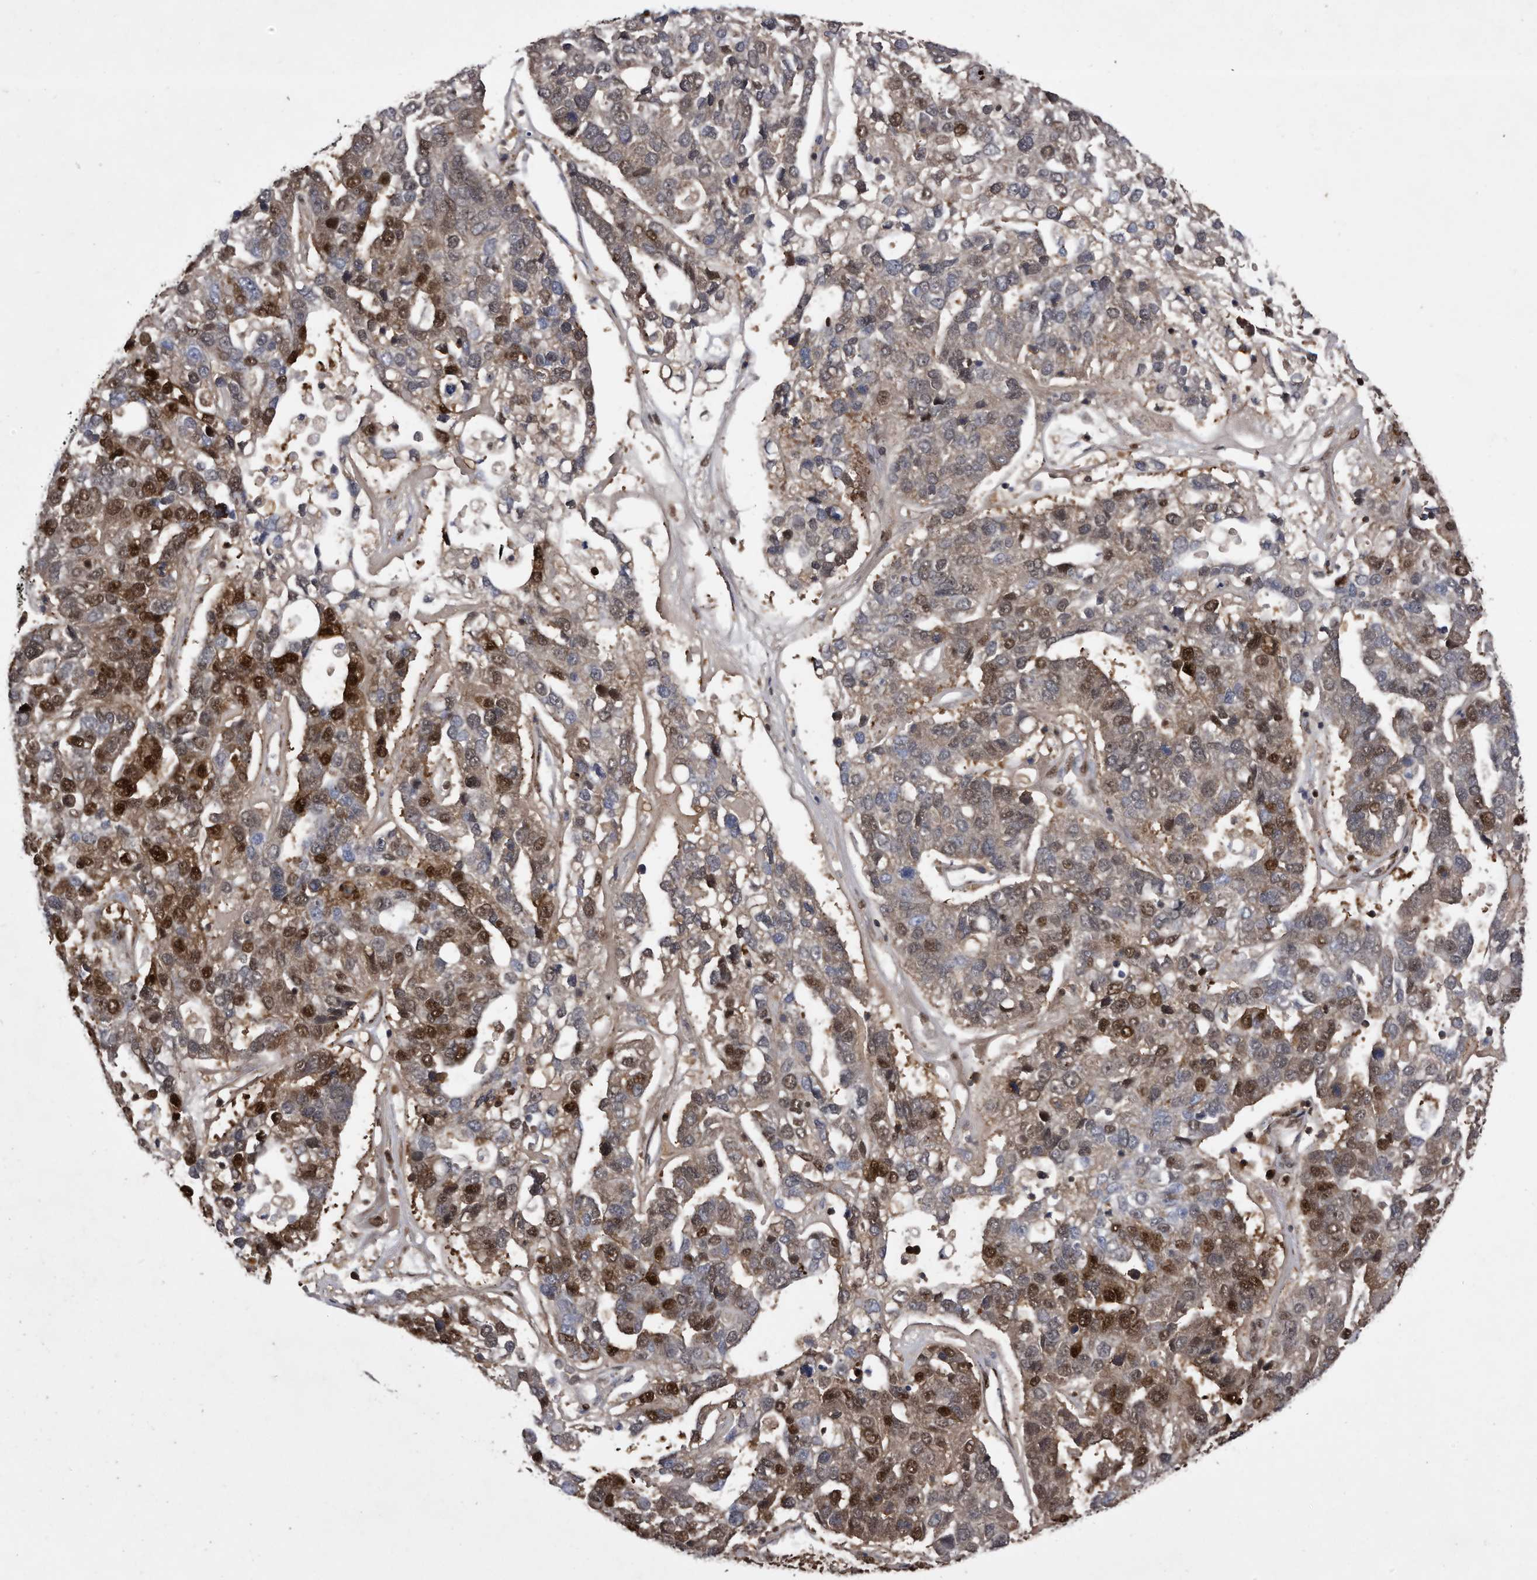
{"staining": {"intensity": "strong", "quantity": "25%-75%", "location": "nuclear"}, "tissue": "pancreatic cancer", "cell_type": "Tumor cells", "image_type": "cancer", "snomed": [{"axis": "morphology", "description": "Adenocarcinoma, NOS"}, {"axis": "topography", "description": "Pancreas"}], "caption": "Strong nuclear protein positivity is identified in approximately 25%-75% of tumor cells in pancreatic cancer (adenocarcinoma).", "gene": "RAD23B", "patient": {"sex": "female", "age": 61}}